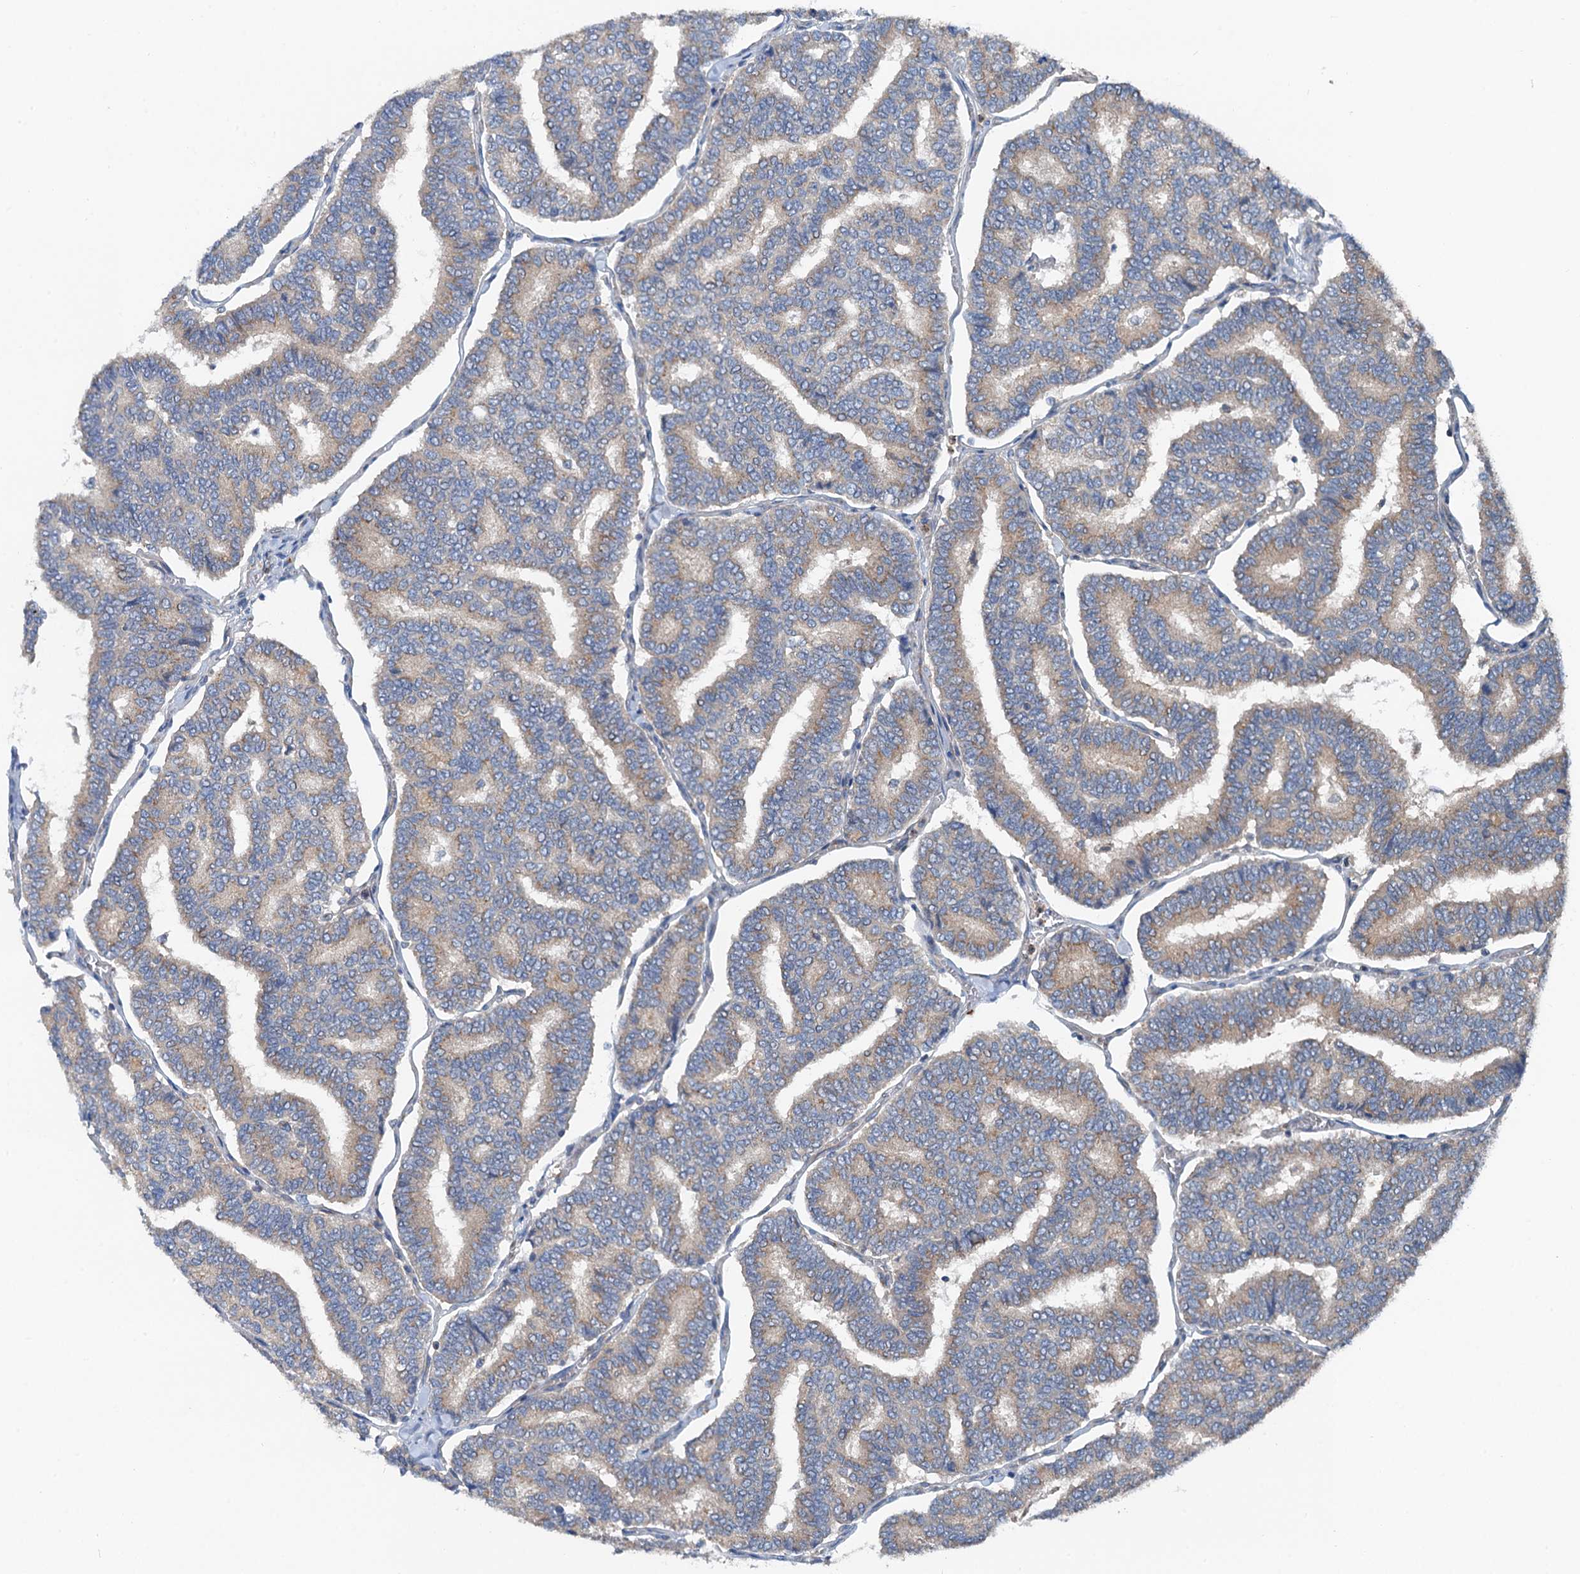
{"staining": {"intensity": "weak", "quantity": ">75%", "location": "cytoplasmic/membranous"}, "tissue": "thyroid cancer", "cell_type": "Tumor cells", "image_type": "cancer", "snomed": [{"axis": "morphology", "description": "Papillary adenocarcinoma, NOS"}, {"axis": "topography", "description": "Thyroid gland"}], "caption": "The histopathology image demonstrates a brown stain indicating the presence of a protein in the cytoplasmic/membranous of tumor cells in papillary adenocarcinoma (thyroid).", "gene": "ANKRD26", "patient": {"sex": "female", "age": 35}}